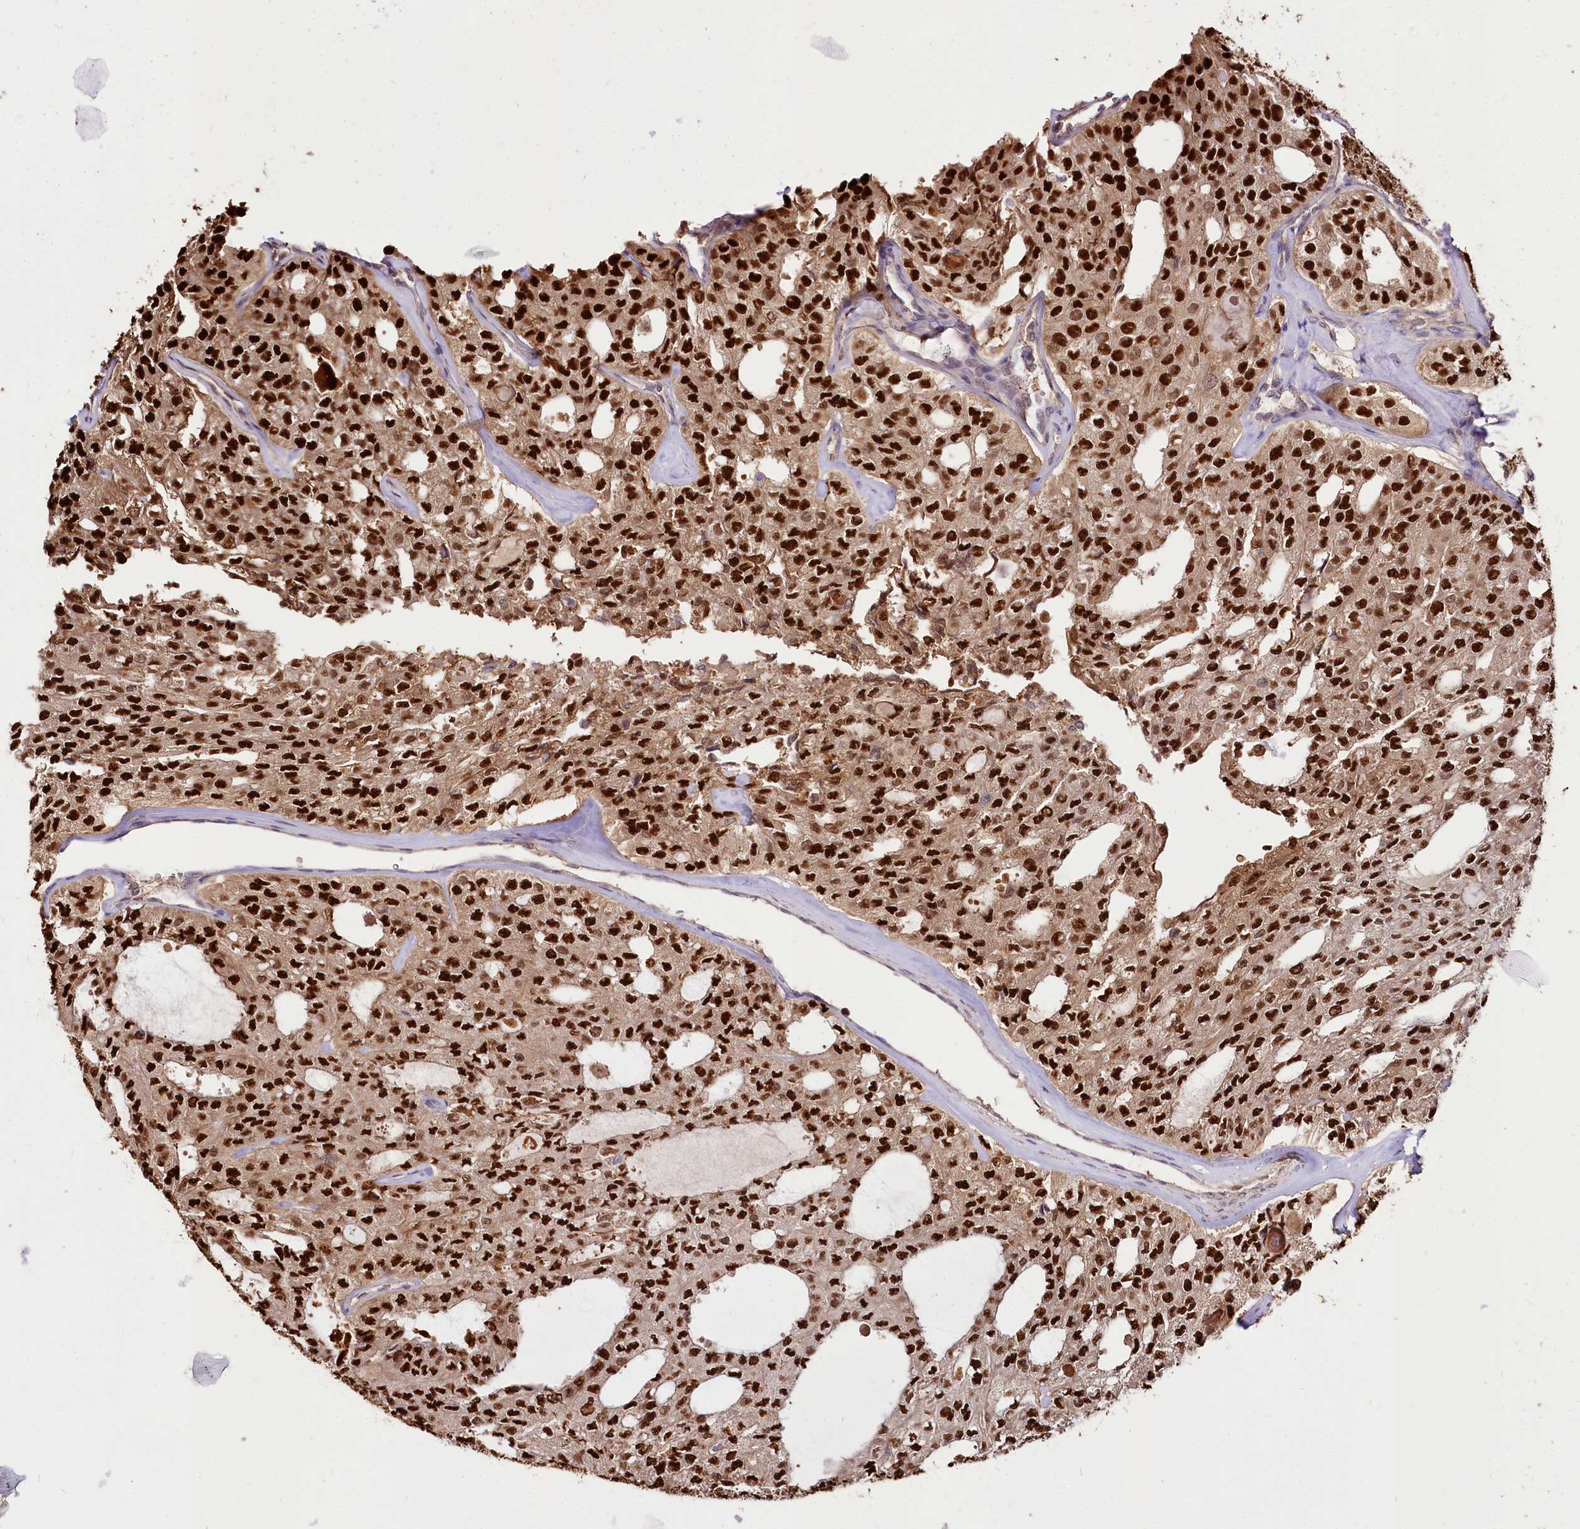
{"staining": {"intensity": "strong", "quantity": ">75%", "location": "nuclear"}, "tissue": "thyroid cancer", "cell_type": "Tumor cells", "image_type": "cancer", "snomed": [{"axis": "morphology", "description": "Follicular adenoma carcinoma, NOS"}, {"axis": "topography", "description": "Thyroid gland"}], "caption": "Protein staining of thyroid cancer (follicular adenoma carcinoma) tissue exhibits strong nuclear staining in about >75% of tumor cells.", "gene": "GNL3L", "patient": {"sex": "male", "age": 75}}